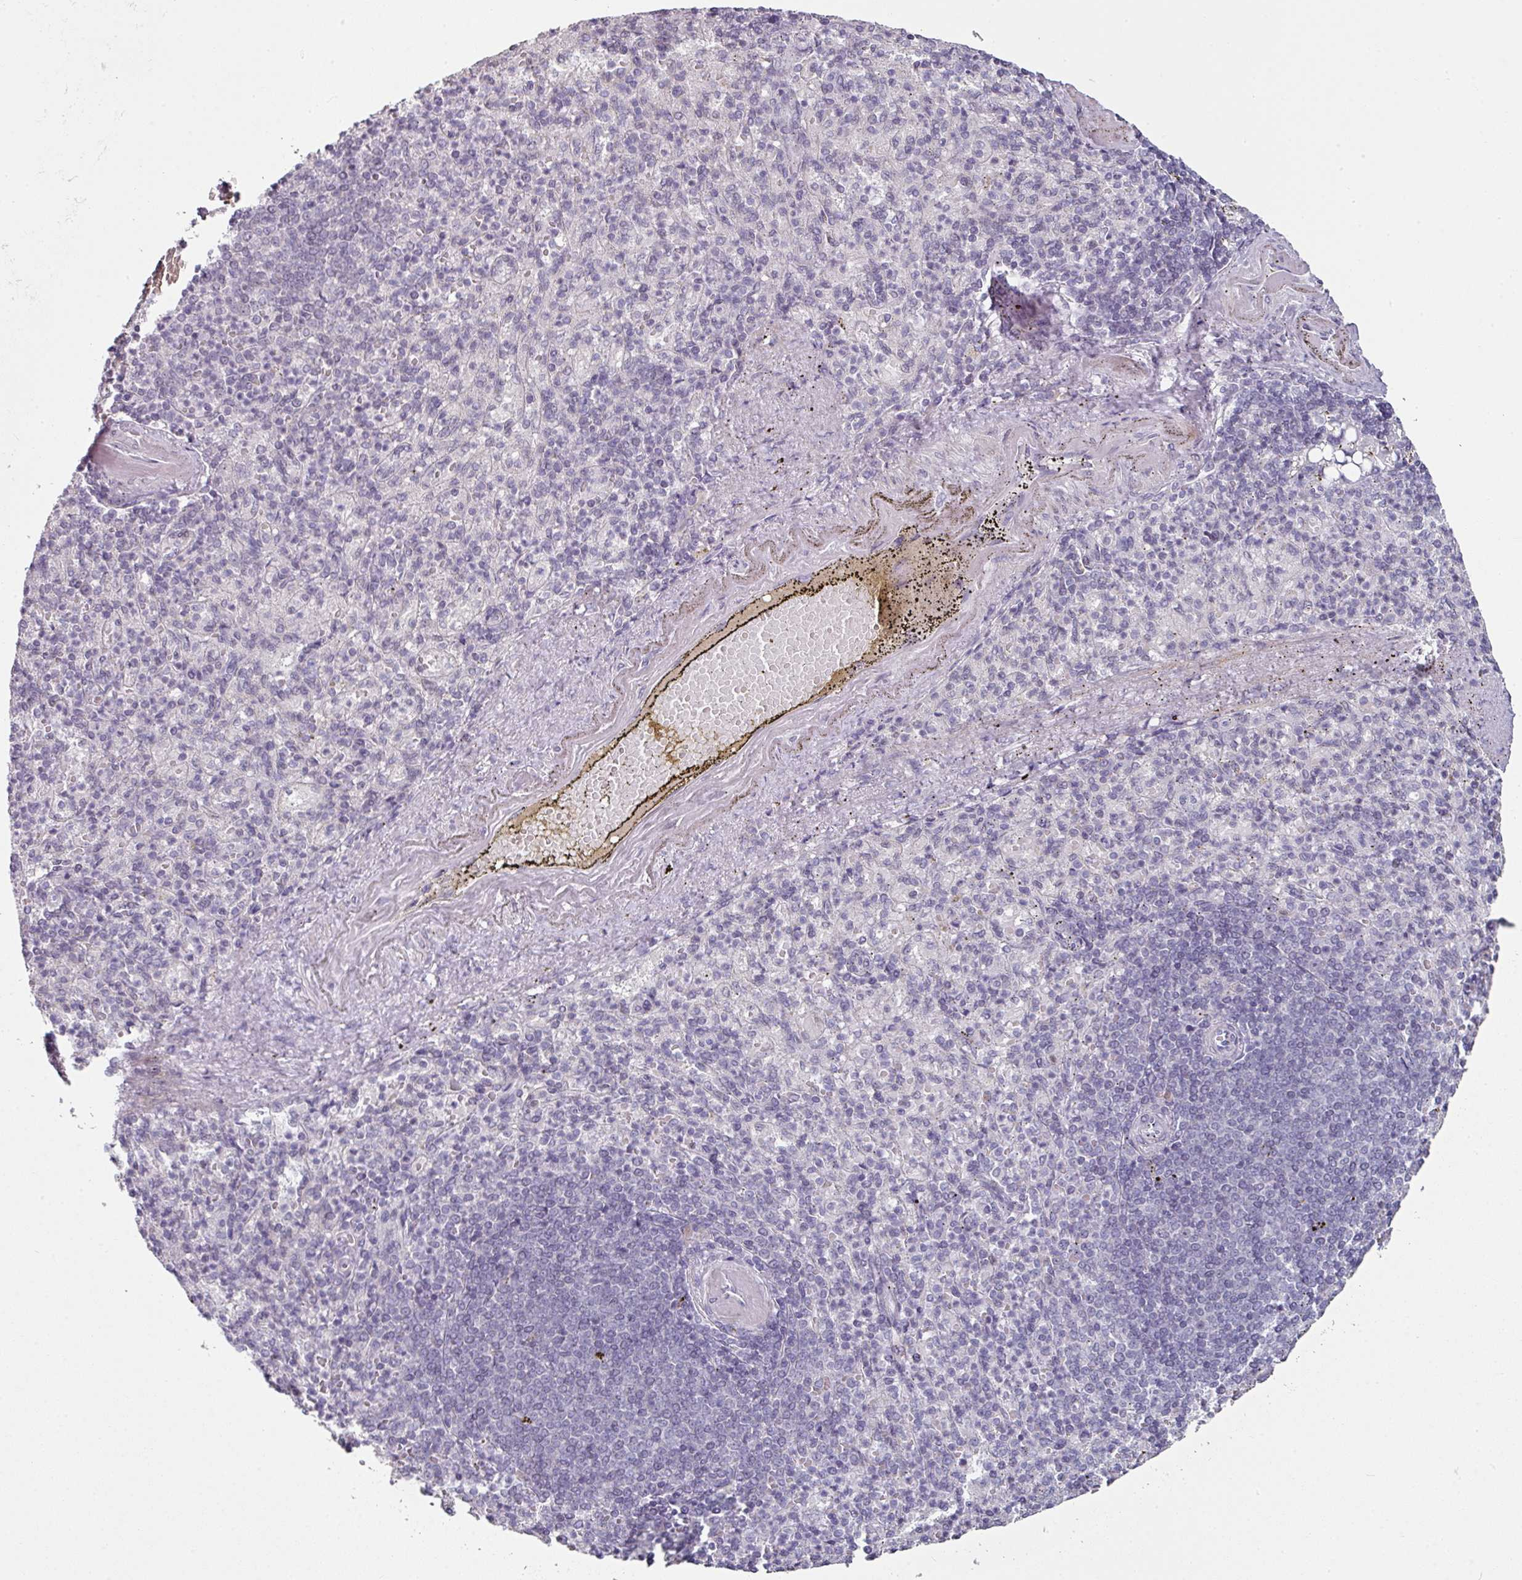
{"staining": {"intensity": "moderate", "quantity": "<25%", "location": "nuclear"}, "tissue": "spleen", "cell_type": "Cells in red pulp", "image_type": "normal", "snomed": [{"axis": "morphology", "description": "Normal tissue, NOS"}, {"axis": "topography", "description": "Spleen"}], "caption": "Brown immunohistochemical staining in benign human spleen demonstrates moderate nuclear positivity in approximately <25% of cells in red pulp.", "gene": "ELK1", "patient": {"sex": "female", "age": 74}}